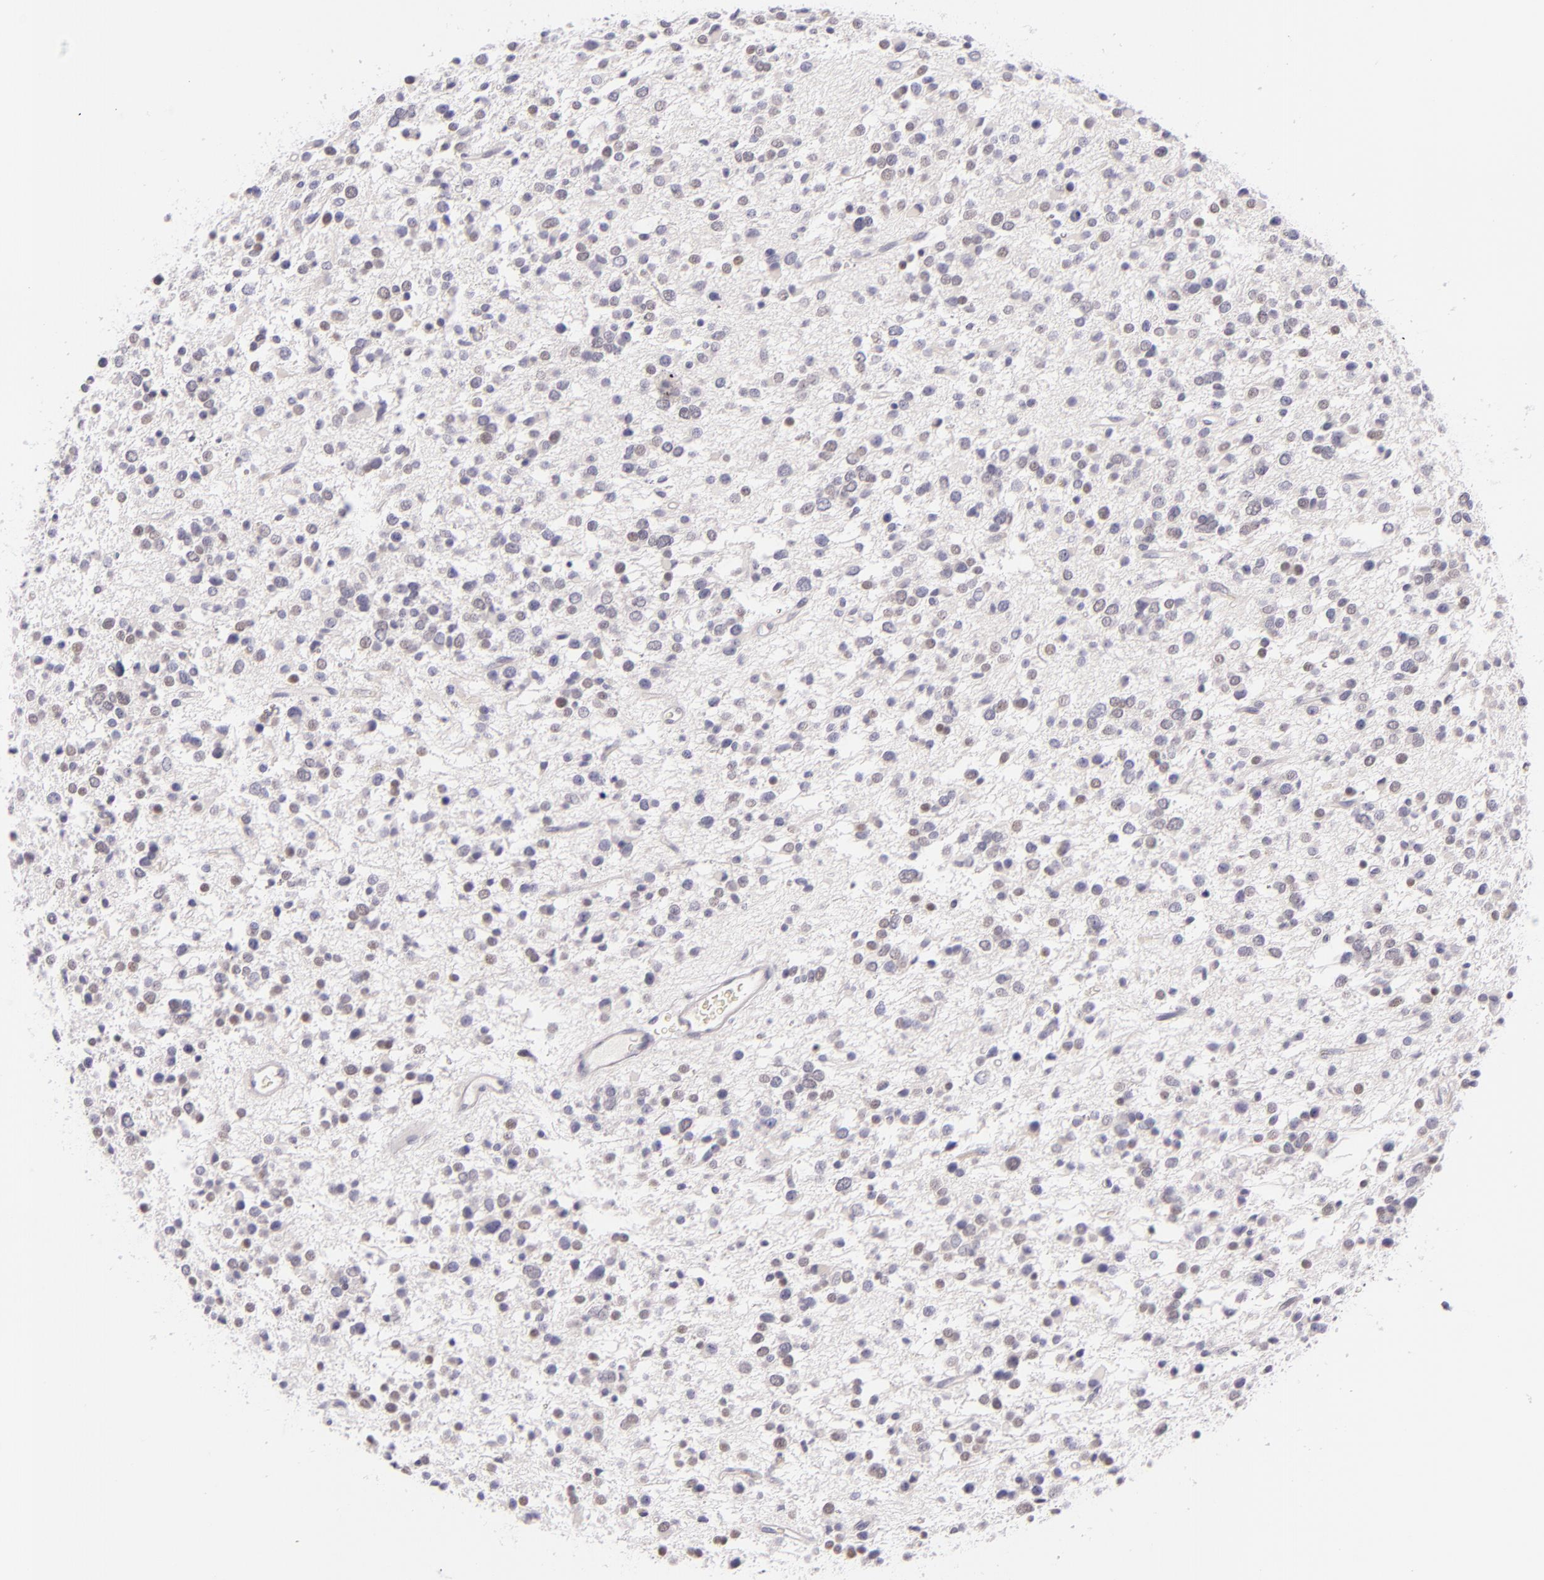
{"staining": {"intensity": "negative", "quantity": "none", "location": "none"}, "tissue": "glioma", "cell_type": "Tumor cells", "image_type": "cancer", "snomed": [{"axis": "morphology", "description": "Glioma, malignant, Low grade"}, {"axis": "topography", "description": "Brain"}], "caption": "An immunohistochemistry histopathology image of malignant glioma (low-grade) is shown. There is no staining in tumor cells of malignant glioma (low-grade).", "gene": "BCL3", "patient": {"sex": "female", "age": 36}}